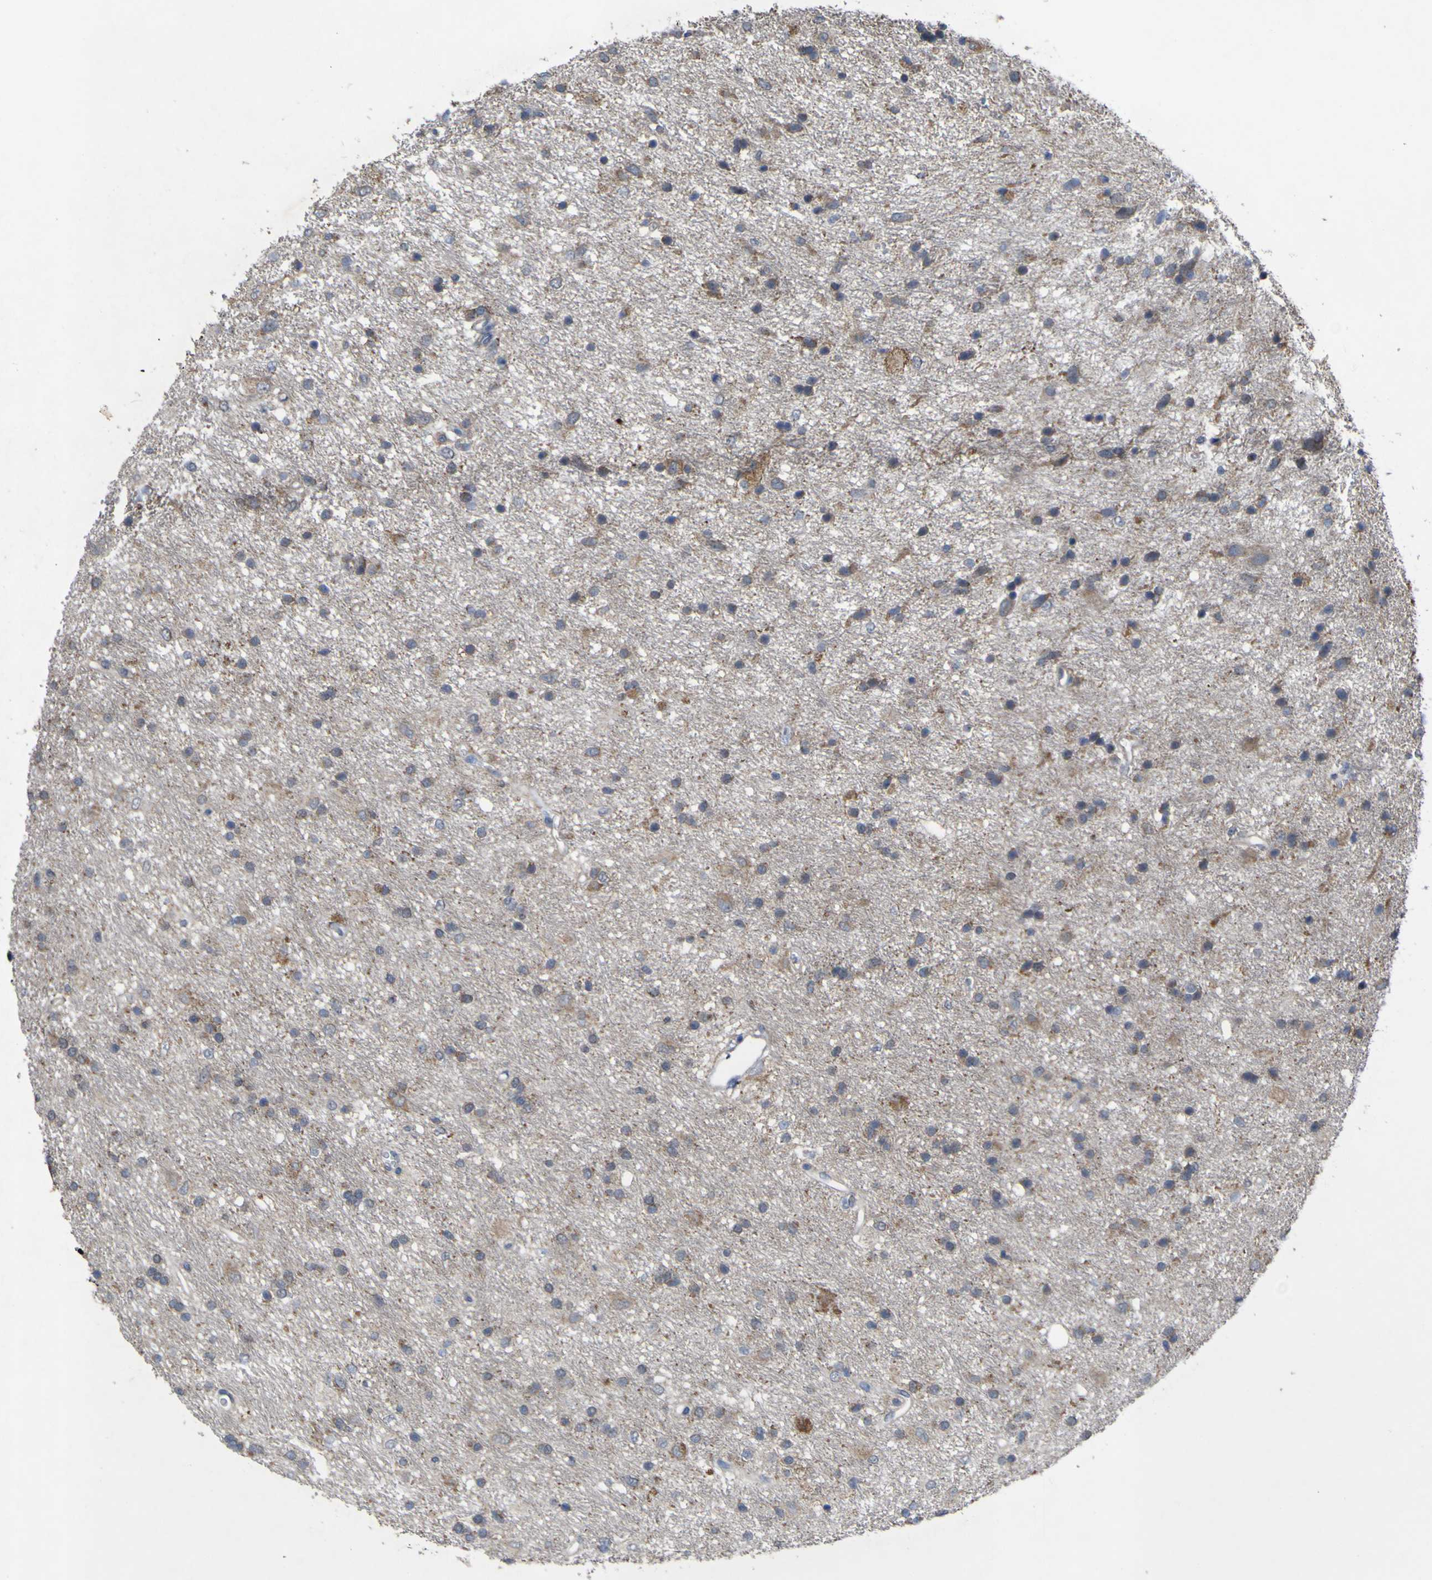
{"staining": {"intensity": "weak", "quantity": "<25%", "location": "cytoplasmic/membranous"}, "tissue": "glioma", "cell_type": "Tumor cells", "image_type": "cancer", "snomed": [{"axis": "morphology", "description": "Glioma, malignant, Low grade"}, {"axis": "topography", "description": "Brain"}], "caption": "Tumor cells show no significant protein staining in malignant glioma (low-grade).", "gene": "IRAK2", "patient": {"sex": "male", "age": 77}}